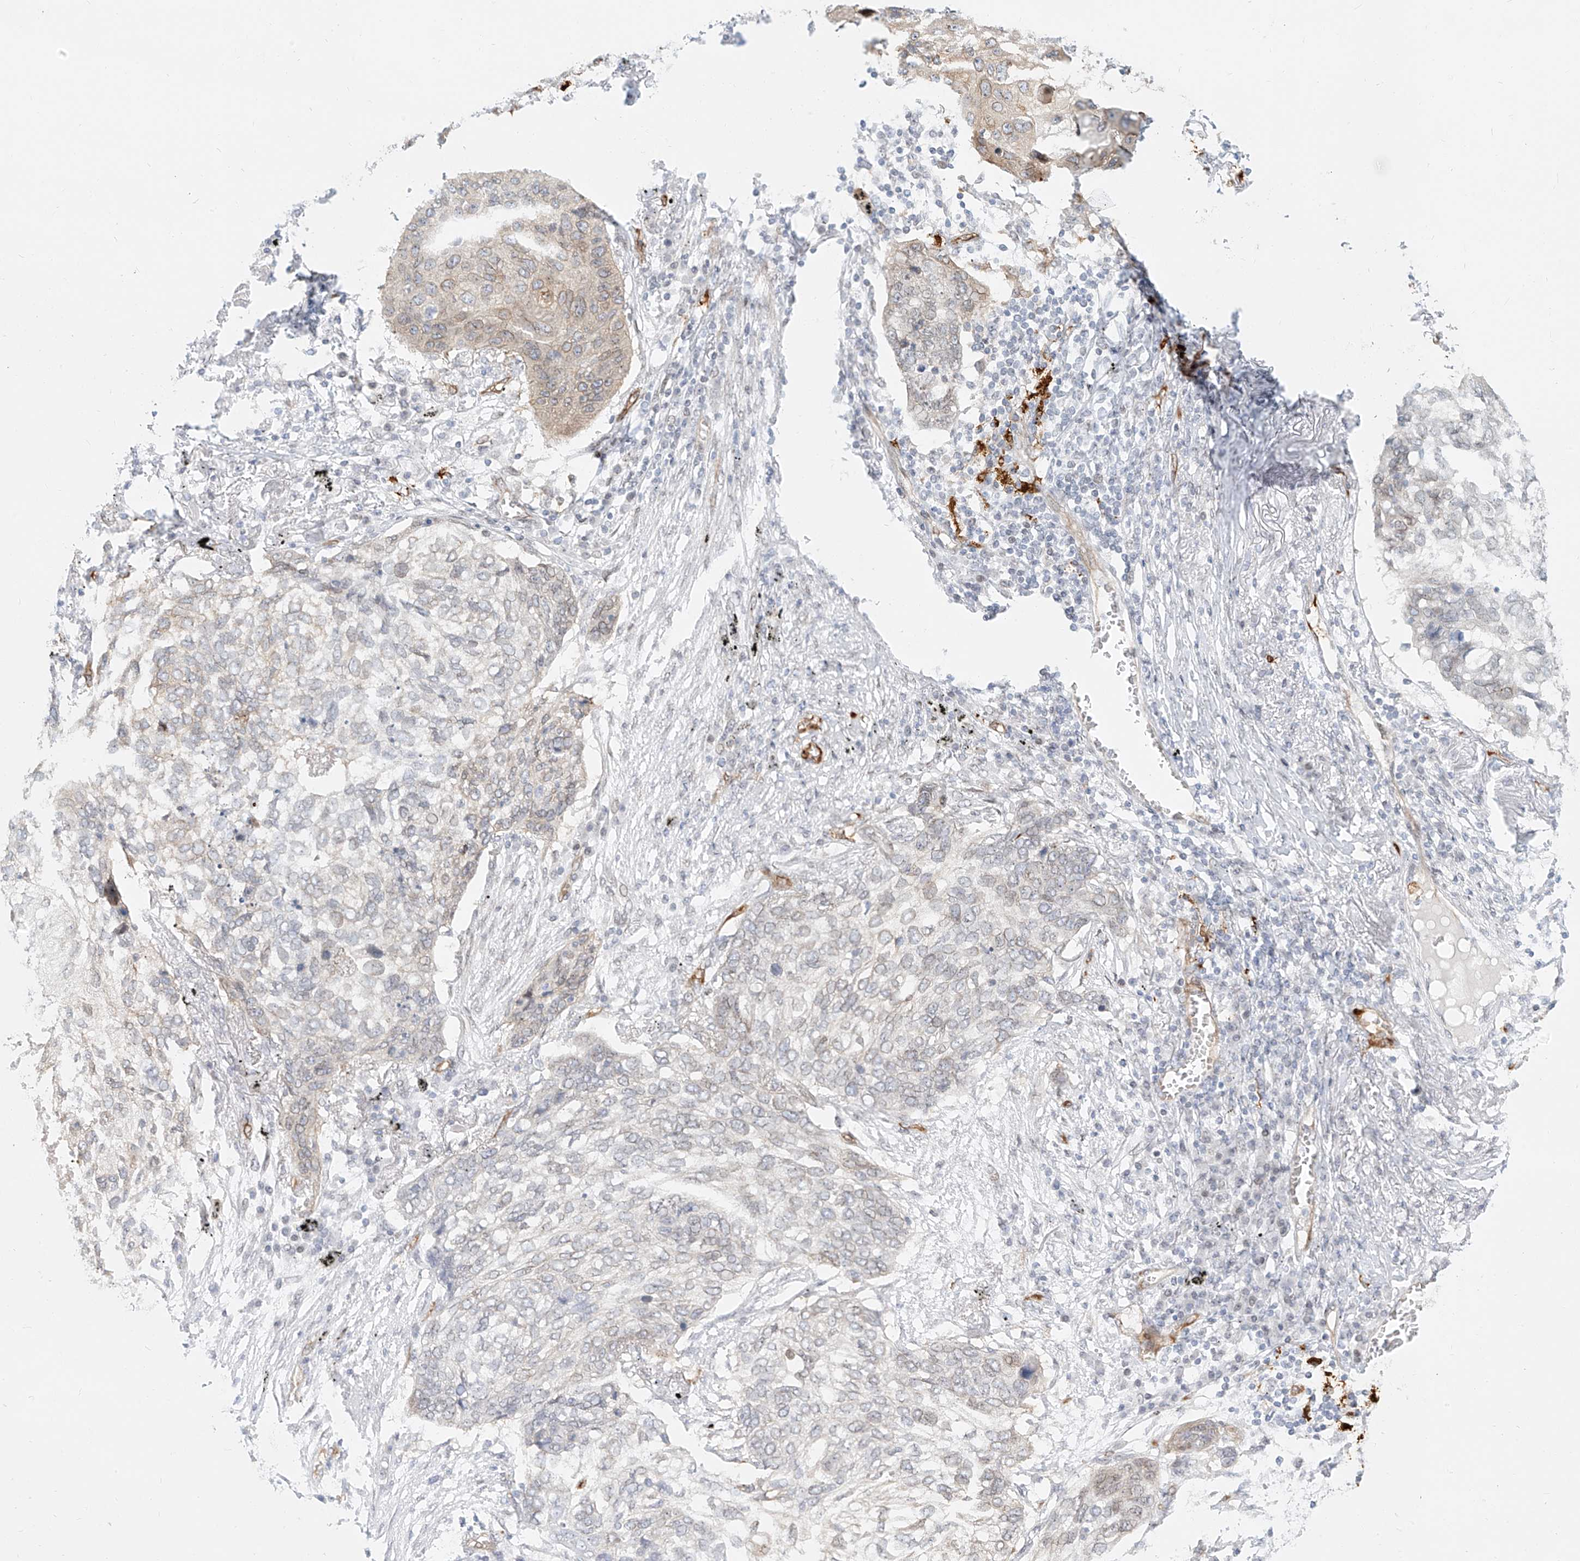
{"staining": {"intensity": "weak", "quantity": "<25%", "location": "cytoplasmic/membranous"}, "tissue": "lung cancer", "cell_type": "Tumor cells", "image_type": "cancer", "snomed": [{"axis": "morphology", "description": "Squamous cell carcinoma, NOS"}, {"axis": "topography", "description": "Lung"}], "caption": "Immunohistochemistry image of neoplastic tissue: human lung squamous cell carcinoma stained with DAB (3,3'-diaminobenzidine) reveals no significant protein expression in tumor cells.", "gene": "NHSL1", "patient": {"sex": "female", "age": 63}}